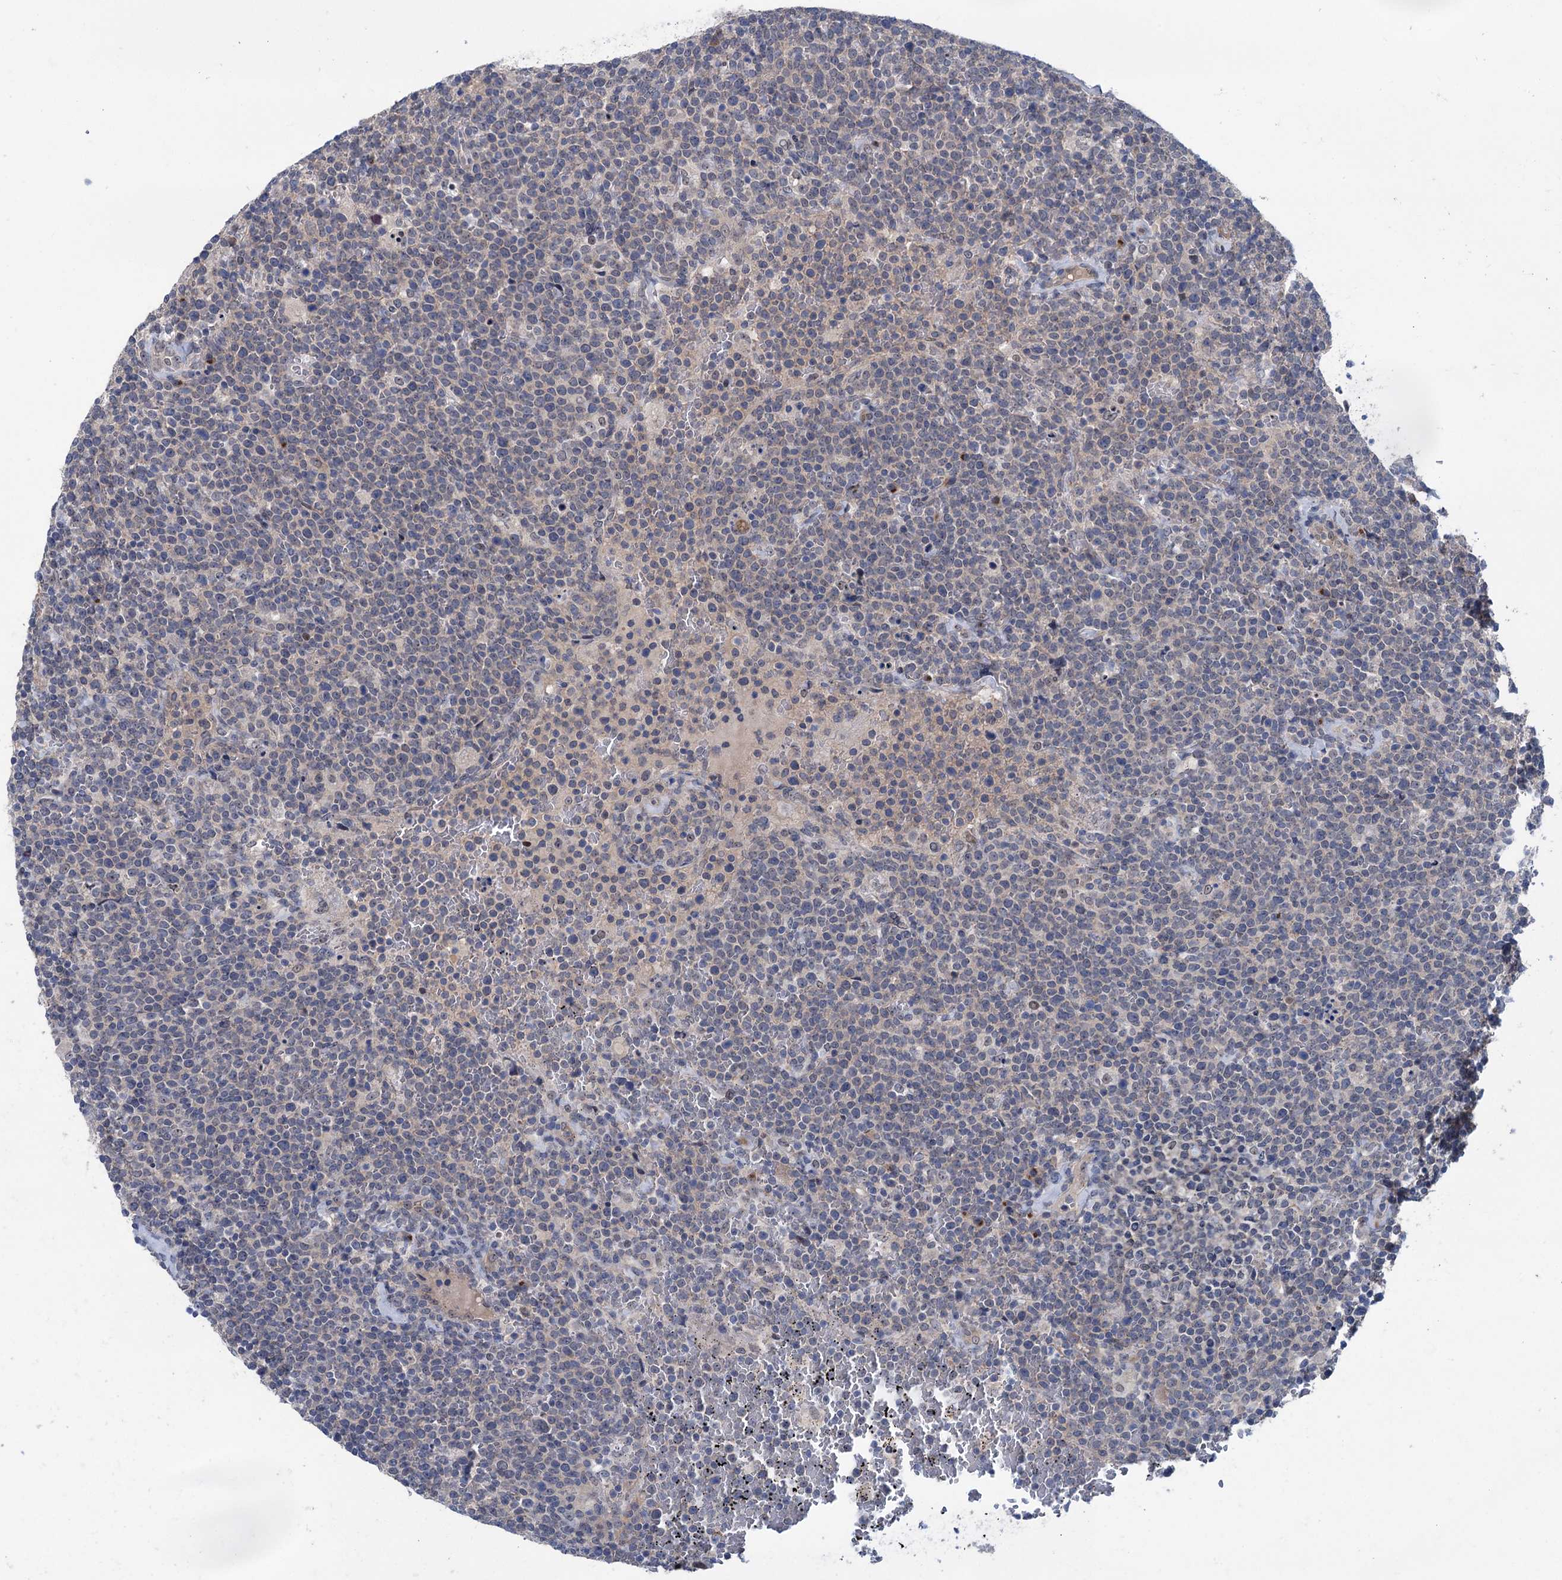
{"staining": {"intensity": "negative", "quantity": "none", "location": "none"}, "tissue": "lymphoma", "cell_type": "Tumor cells", "image_type": "cancer", "snomed": [{"axis": "morphology", "description": "Malignant lymphoma, non-Hodgkin's type, High grade"}, {"axis": "topography", "description": "Lymph node"}], "caption": "High magnification brightfield microscopy of lymphoma stained with DAB (brown) and counterstained with hematoxylin (blue): tumor cells show no significant expression.", "gene": "EYA4", "patient": {"sex": "male", "age": 61}}